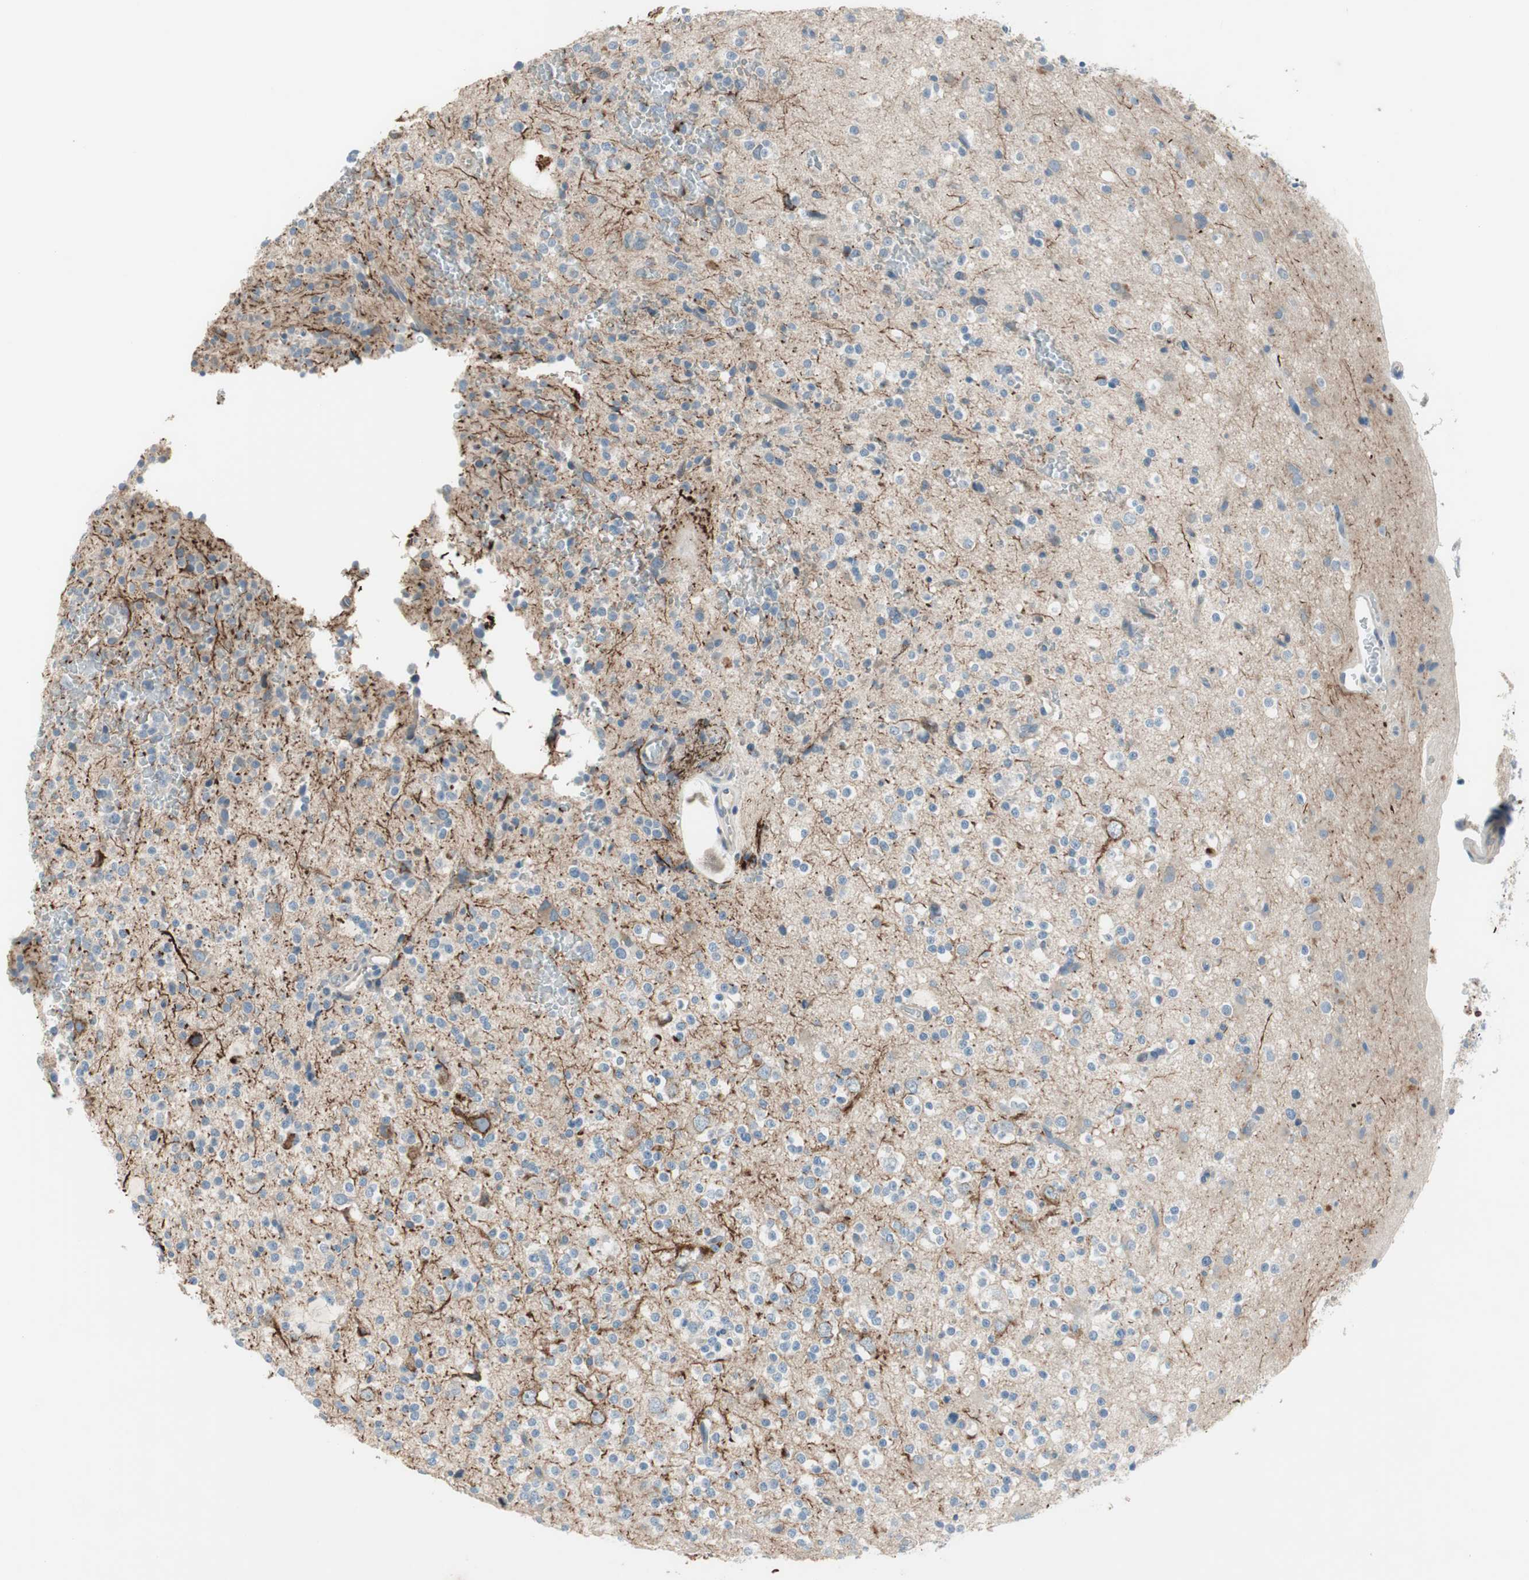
{"staining": {"intensity": "negative", "quantity": "none", "location": "none"}, "tissue": "glioma", "cell_type": "Tumor cells", "image_type": "cancer", "snomed": [{"axis": "morphology", "description": "Glioma, malignant, High grade"}, {"axis": "topography", "description": "Brain"}], "caption": "Glioma was stained to show a protein in brown. There is no significant expression in tumor cells.", "gene": "PRRG4", "patient": {"sex": "male", "age": 47}}